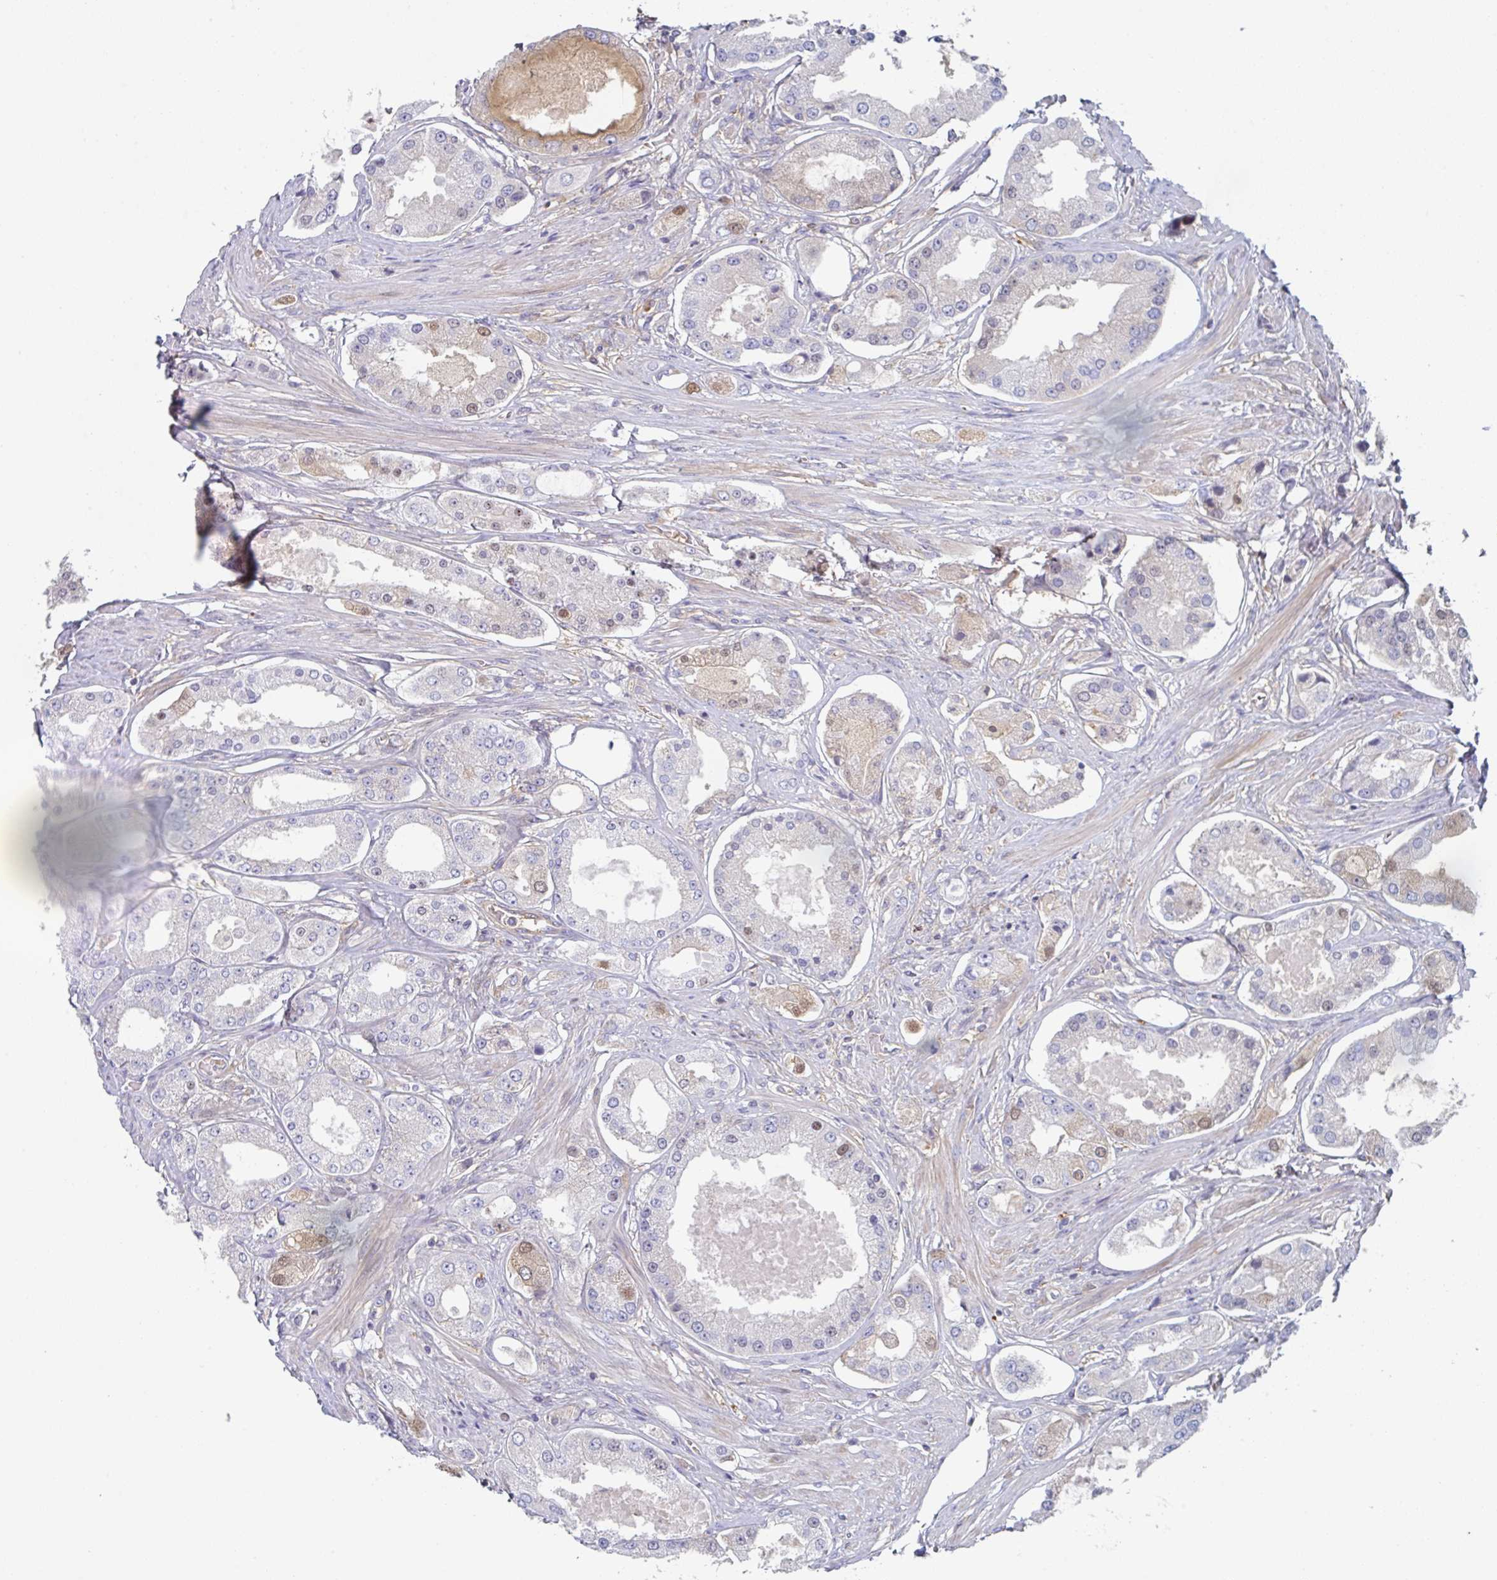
{"staining": {"intensity": "weak", "quantity": "<25%", "location": "nuclear"}, "tissue": "prostate cancer", "cell_type": "Tumor cells", "image_type": "cancer", "snomed": [{"axis": "morphology", "description": "Adenocarcinoma, High grade"}, {"axis": "topography", "description": "Prostate"}], "caption": "Tumor cells show no significant protein expression in prostate cancer.", "gene": "AMPD2", "patient": {"sex": "male", "age": 69}}